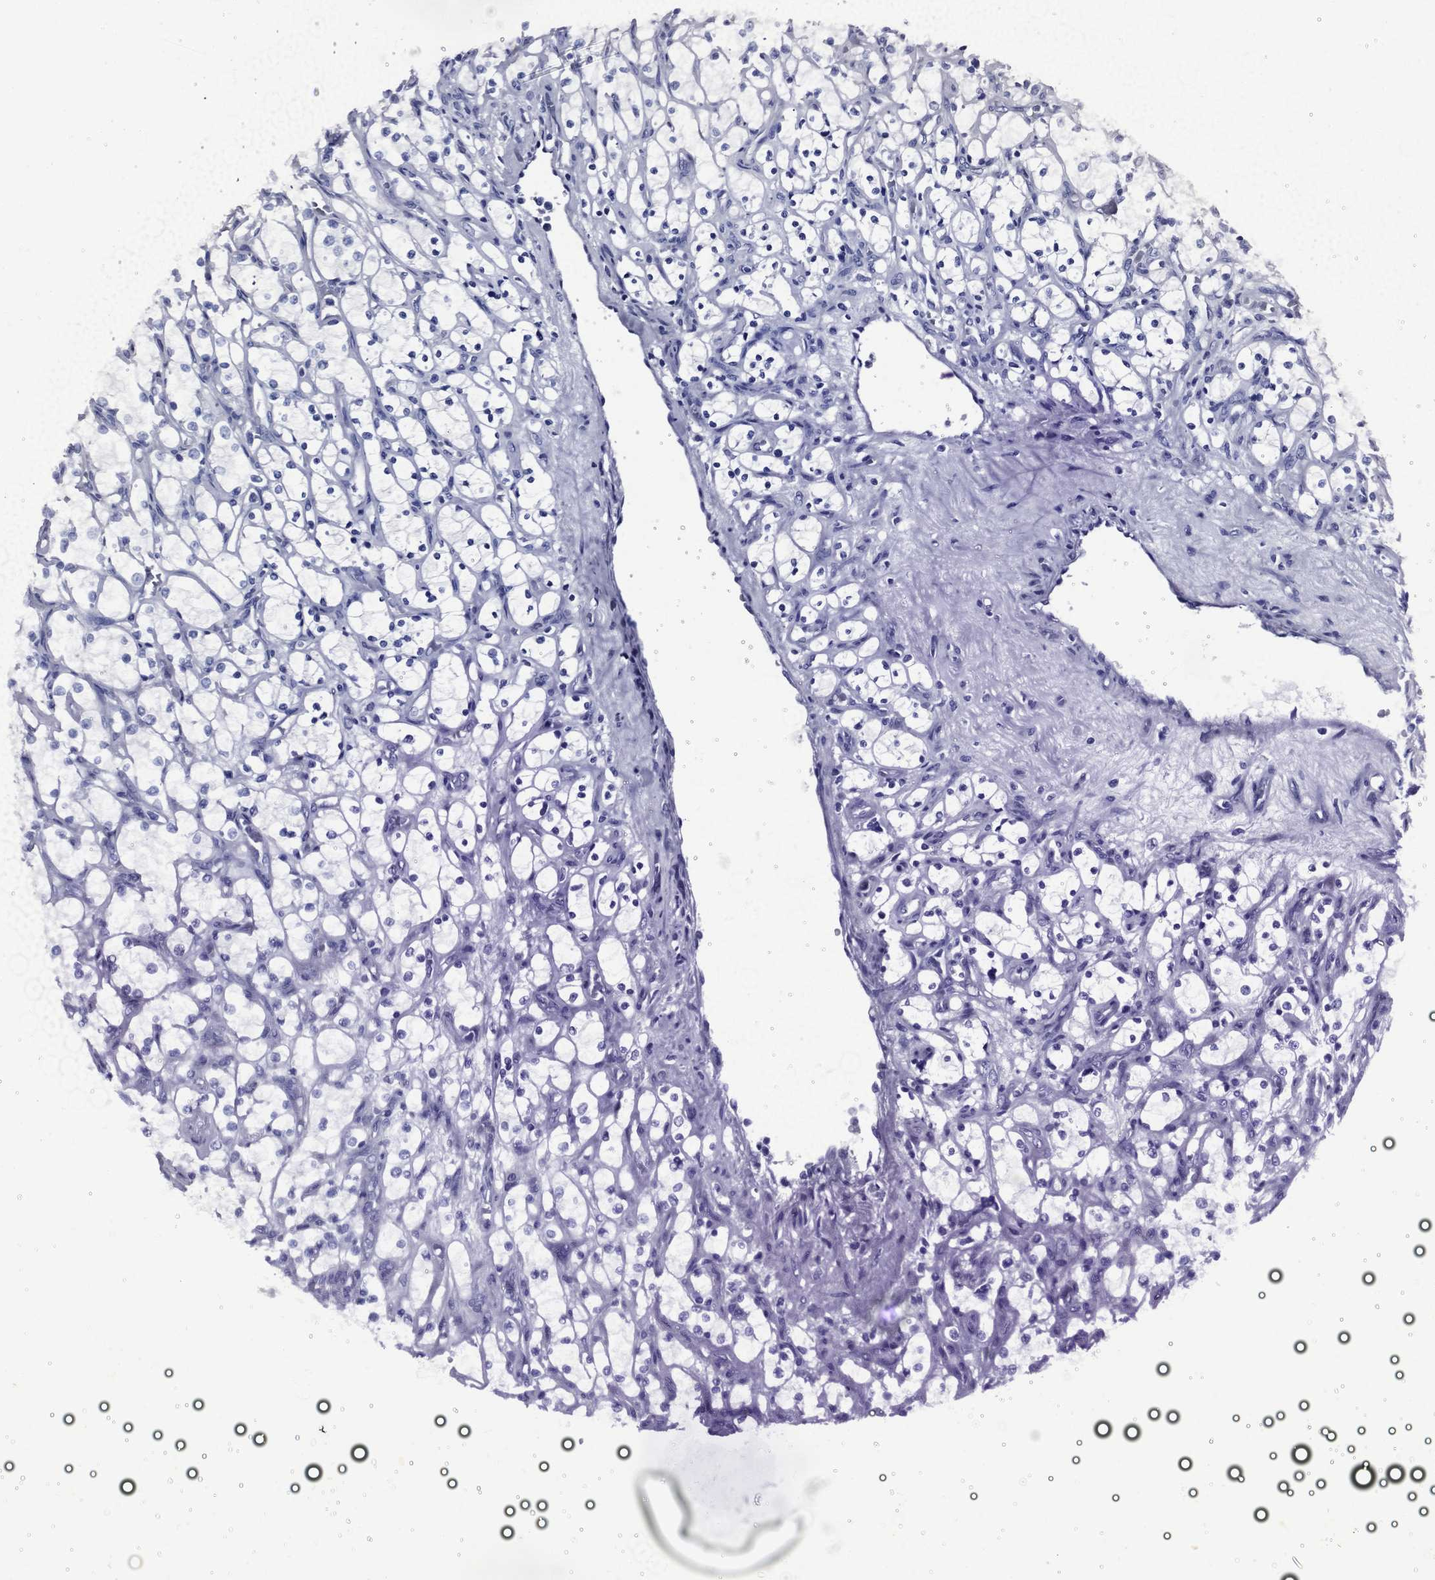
{"staining": {"intensity": "negative", "quantity": "none", "location": "none"}, "tissue": "renal cancer", "cell_type": "Tumor cells", "image_type": "cancer", "snomed": [{"axis": "morphology", "description": "Adenocarcinoma, NOS"}, {"axis": "topography", "description": "Kidney"}], "caption": "Immunohistochemistry (IHC) photomicrograph of neoplastic tissue: human adenocarcinoma (renal) stained with DAB reveals no significant protein positivity in tumor cells.", "gene": "GIP", "patient": {"sex": "female", "age": 69}}